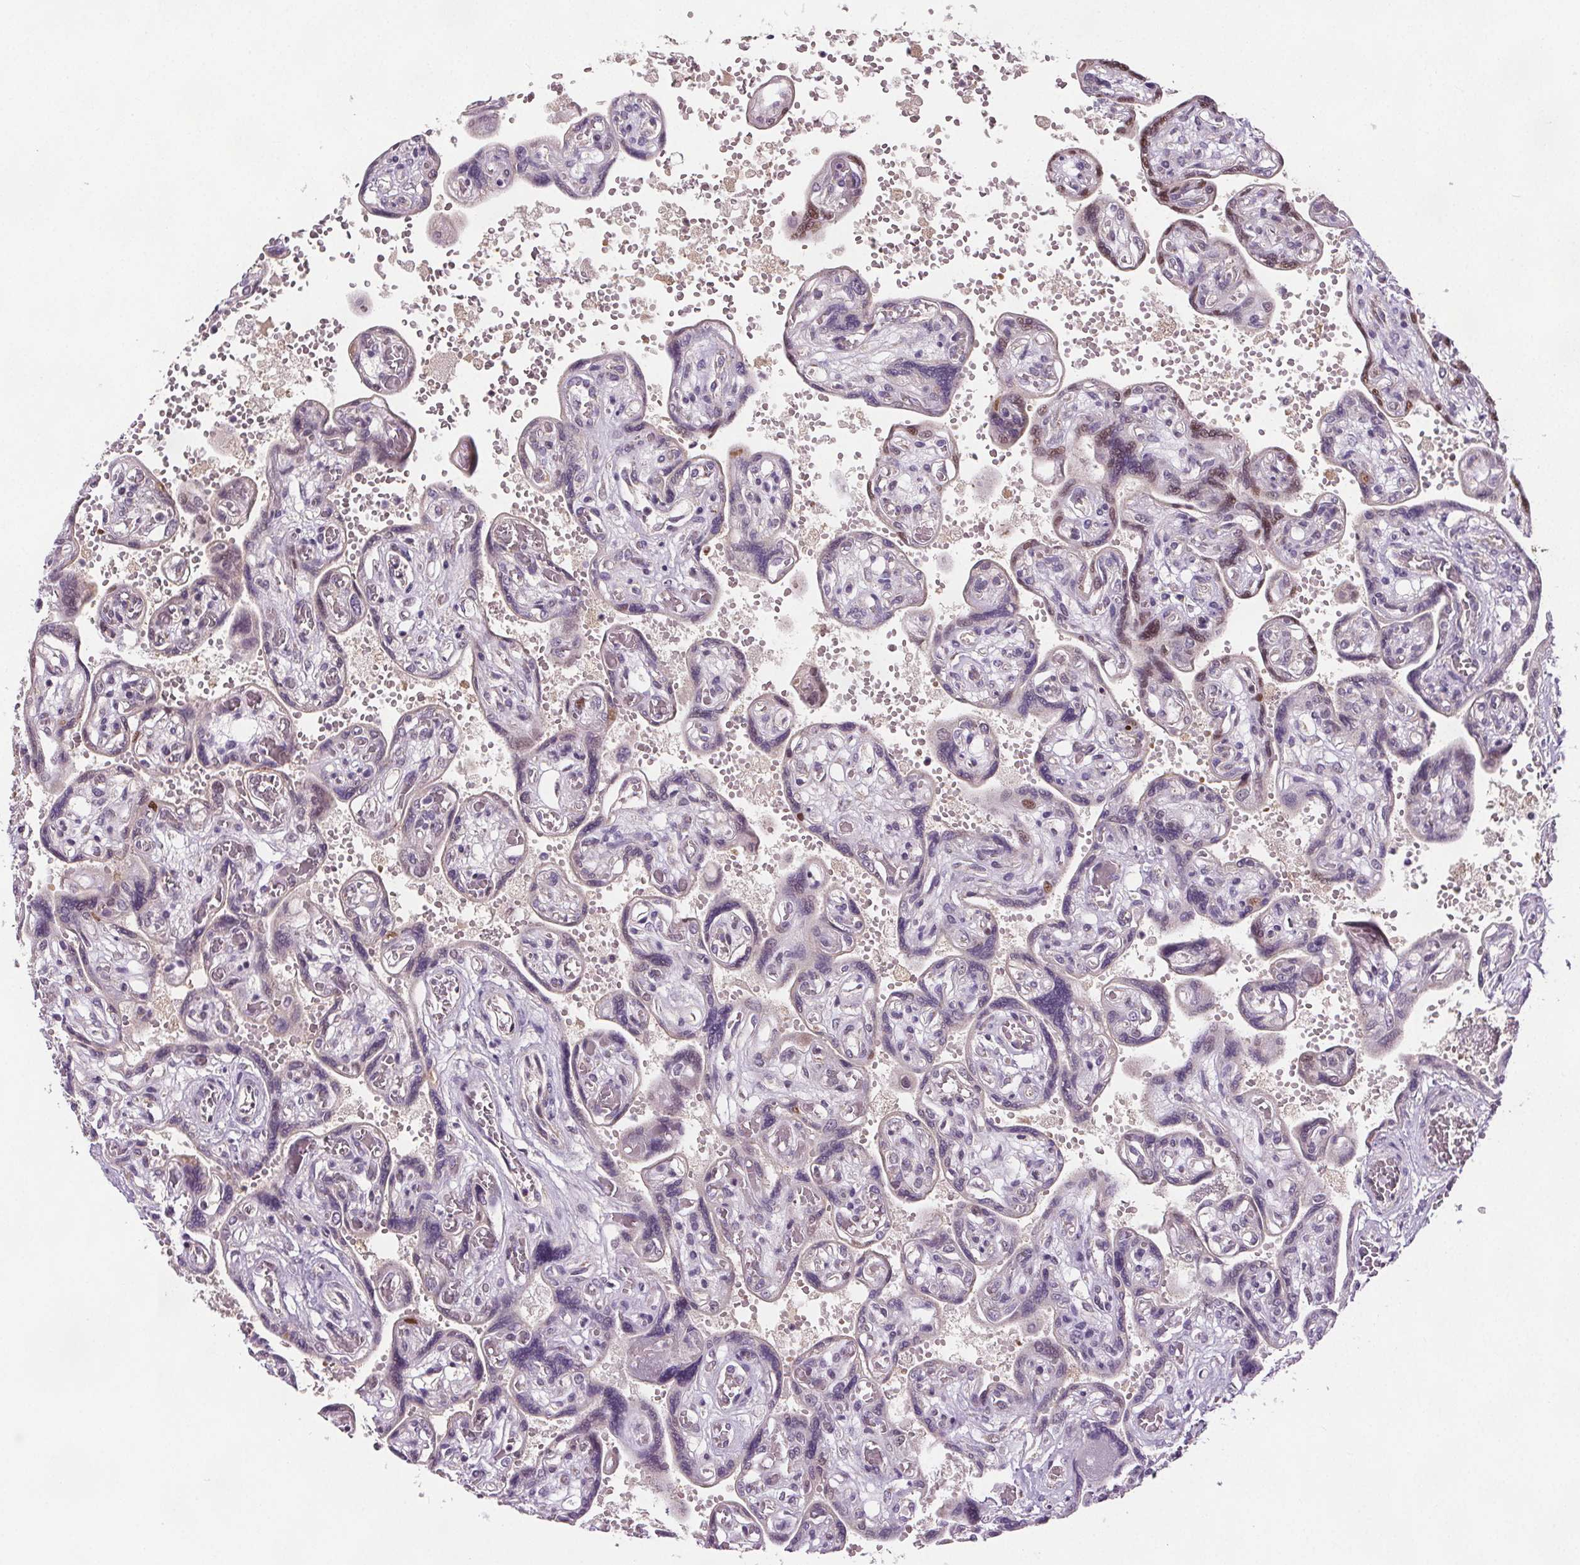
{"staining": {"intensity": "weak", "quantity": ">75%", "location": "cytoplasmic/membranous"}, "tissue": "placenta", "cell_type": "Decidual cells", "image_type": "normal", "snomed": [{"axis": "morphology", "description": "Normal tissue, NOS"}, {"axis": "topography", "description": "Placenta"}], "caption": "Decidual cells show weak cytoplasmic/membranous staining in about >75% of cells in normal placenta.", "gene": "SUCLA2", "patient": {"sex": "female", "age": 32}}